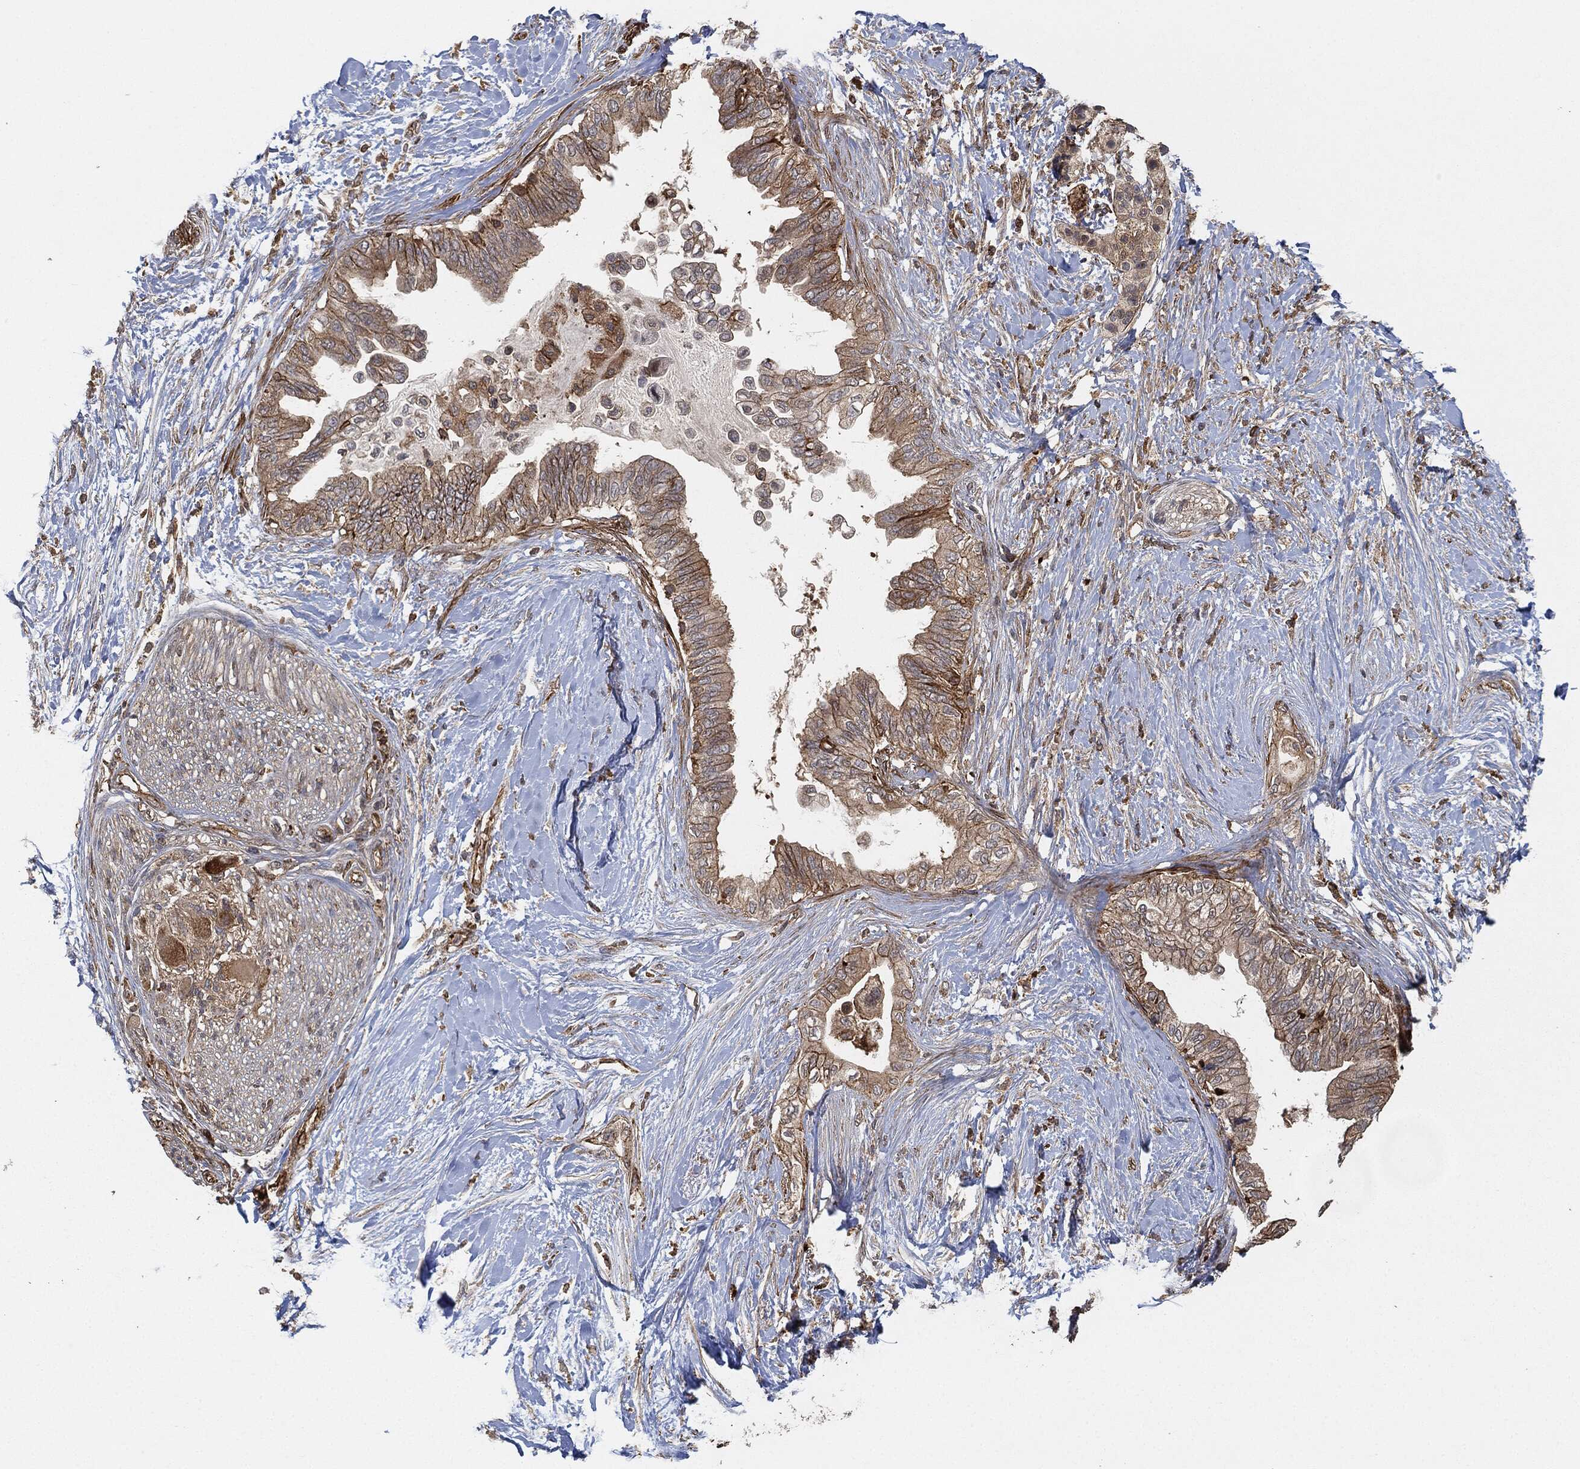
{"staining": {"intensity": "moderate", "quantity": "25%-75%", "location": "cytoplasmic/membranous"}, "tissue": "pancreatic cancer", "cell_type": "Tumor cells", "image_type": "cancer", "snomed": [{"axis": "morphology", "description": "Normal tissue, NOS"}, {"axis": "morphology", "description": "Adenocarcinoma, NOS"}, {"axis": "topography", "description": "Pancreas"}, {"axis": "topography", "description": "Duodenum"}], "caption": "Protein analysis of adenocarcinoma (pancreatic) tissue shows moderate cytoplasmic/membranous positivity in about 25%-75% of tumor cells.", "gene": "TPT1", "patient": {"sex": "female", "age": 60}}